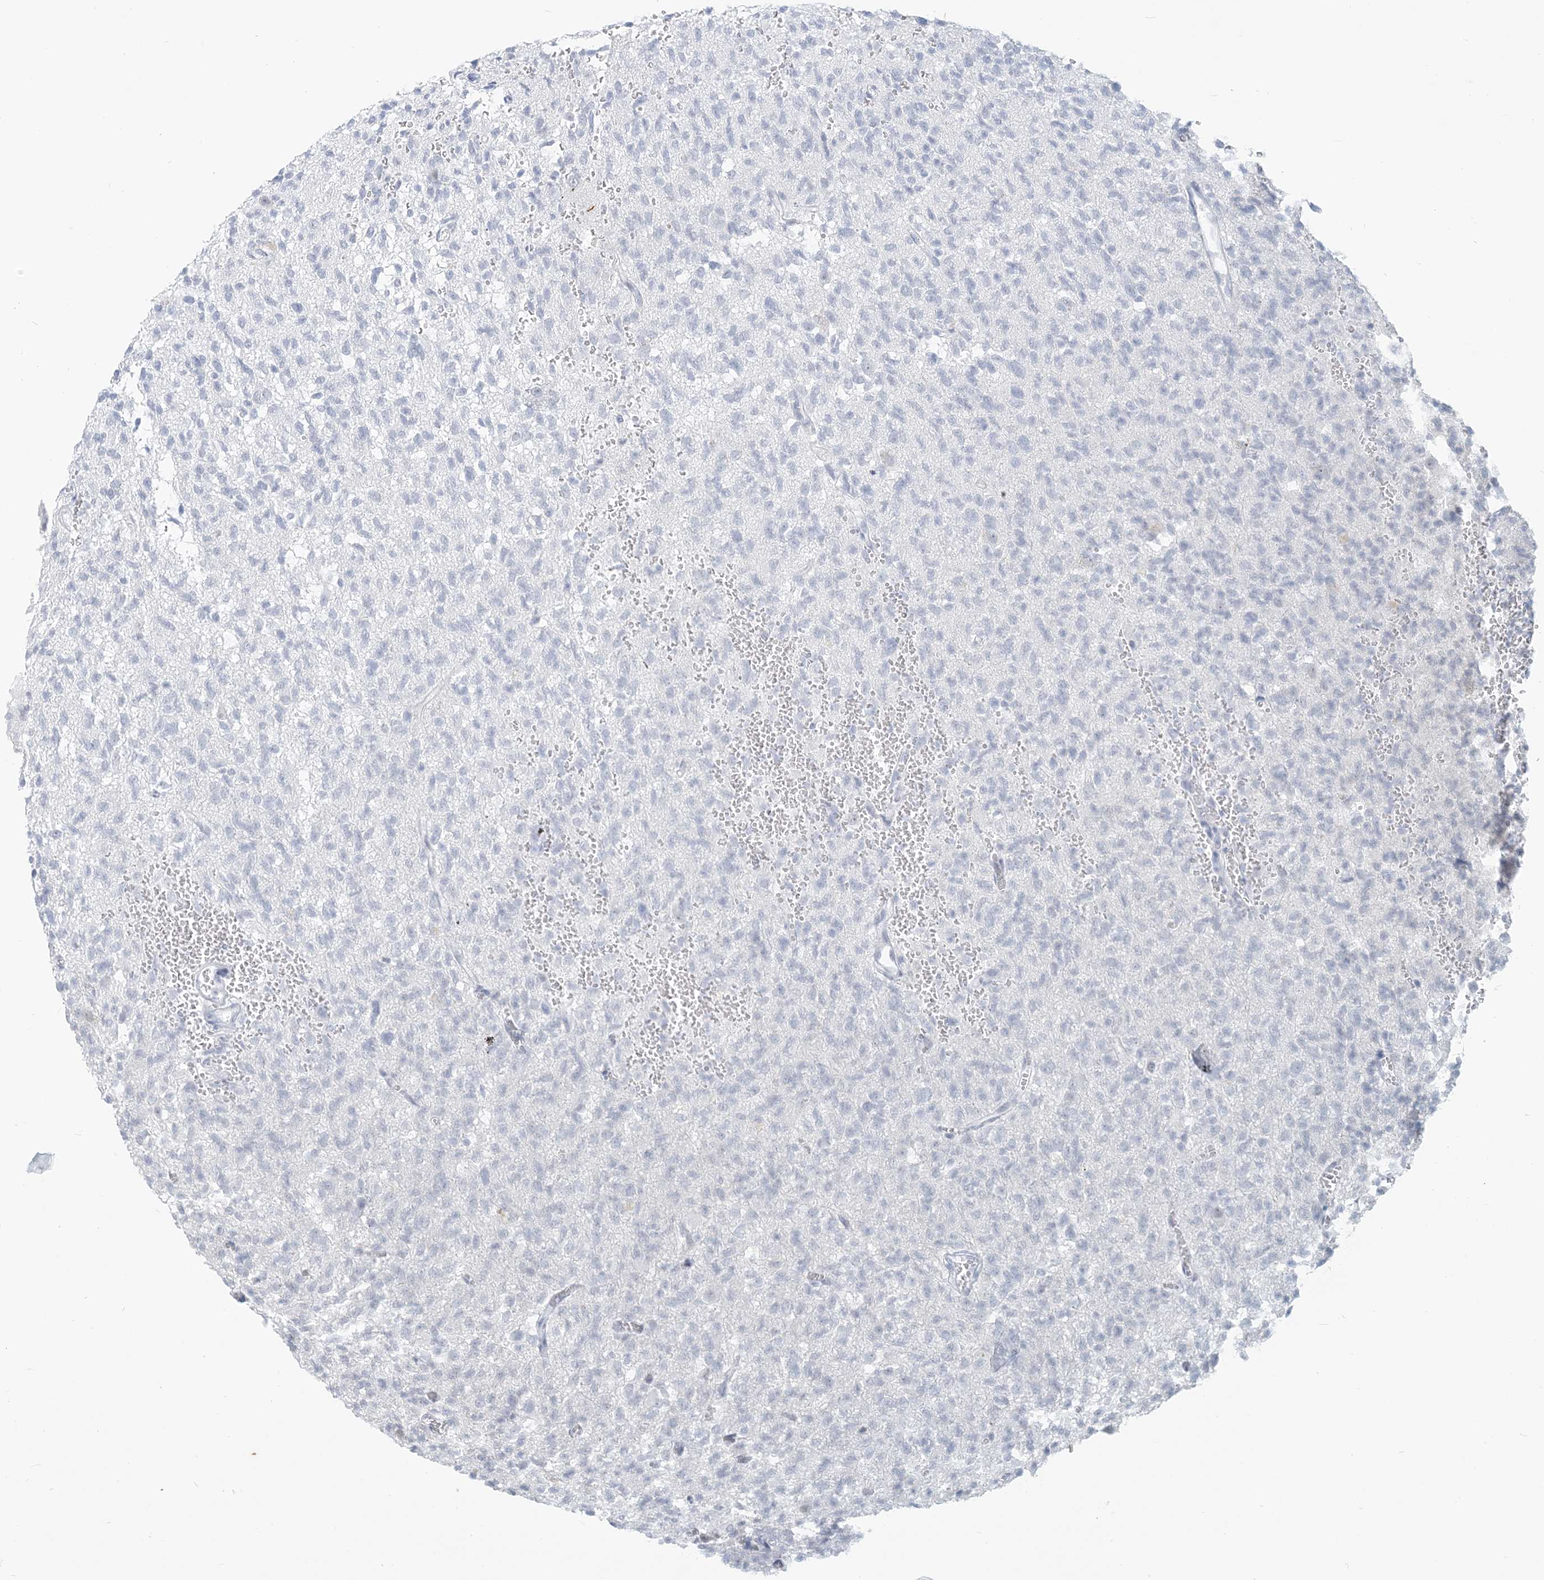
{"staining": {"intensity": "negative", "quantity": "none", "location": "none"}, "tissue": "glioma", "cell_type": "Tumor cells", "image_type": "cancer", "snomed": [{"axis": "morphology", "description": "Glioma, malignant, High grade"}, {"axis": "topography", "description": "Brain"}], "caption": "Glioma was stained to show a protein in brown. There is no significant staining in tumor cells.", "gene": "SCML1", "patient": {"sex": "female", "age": 57}}